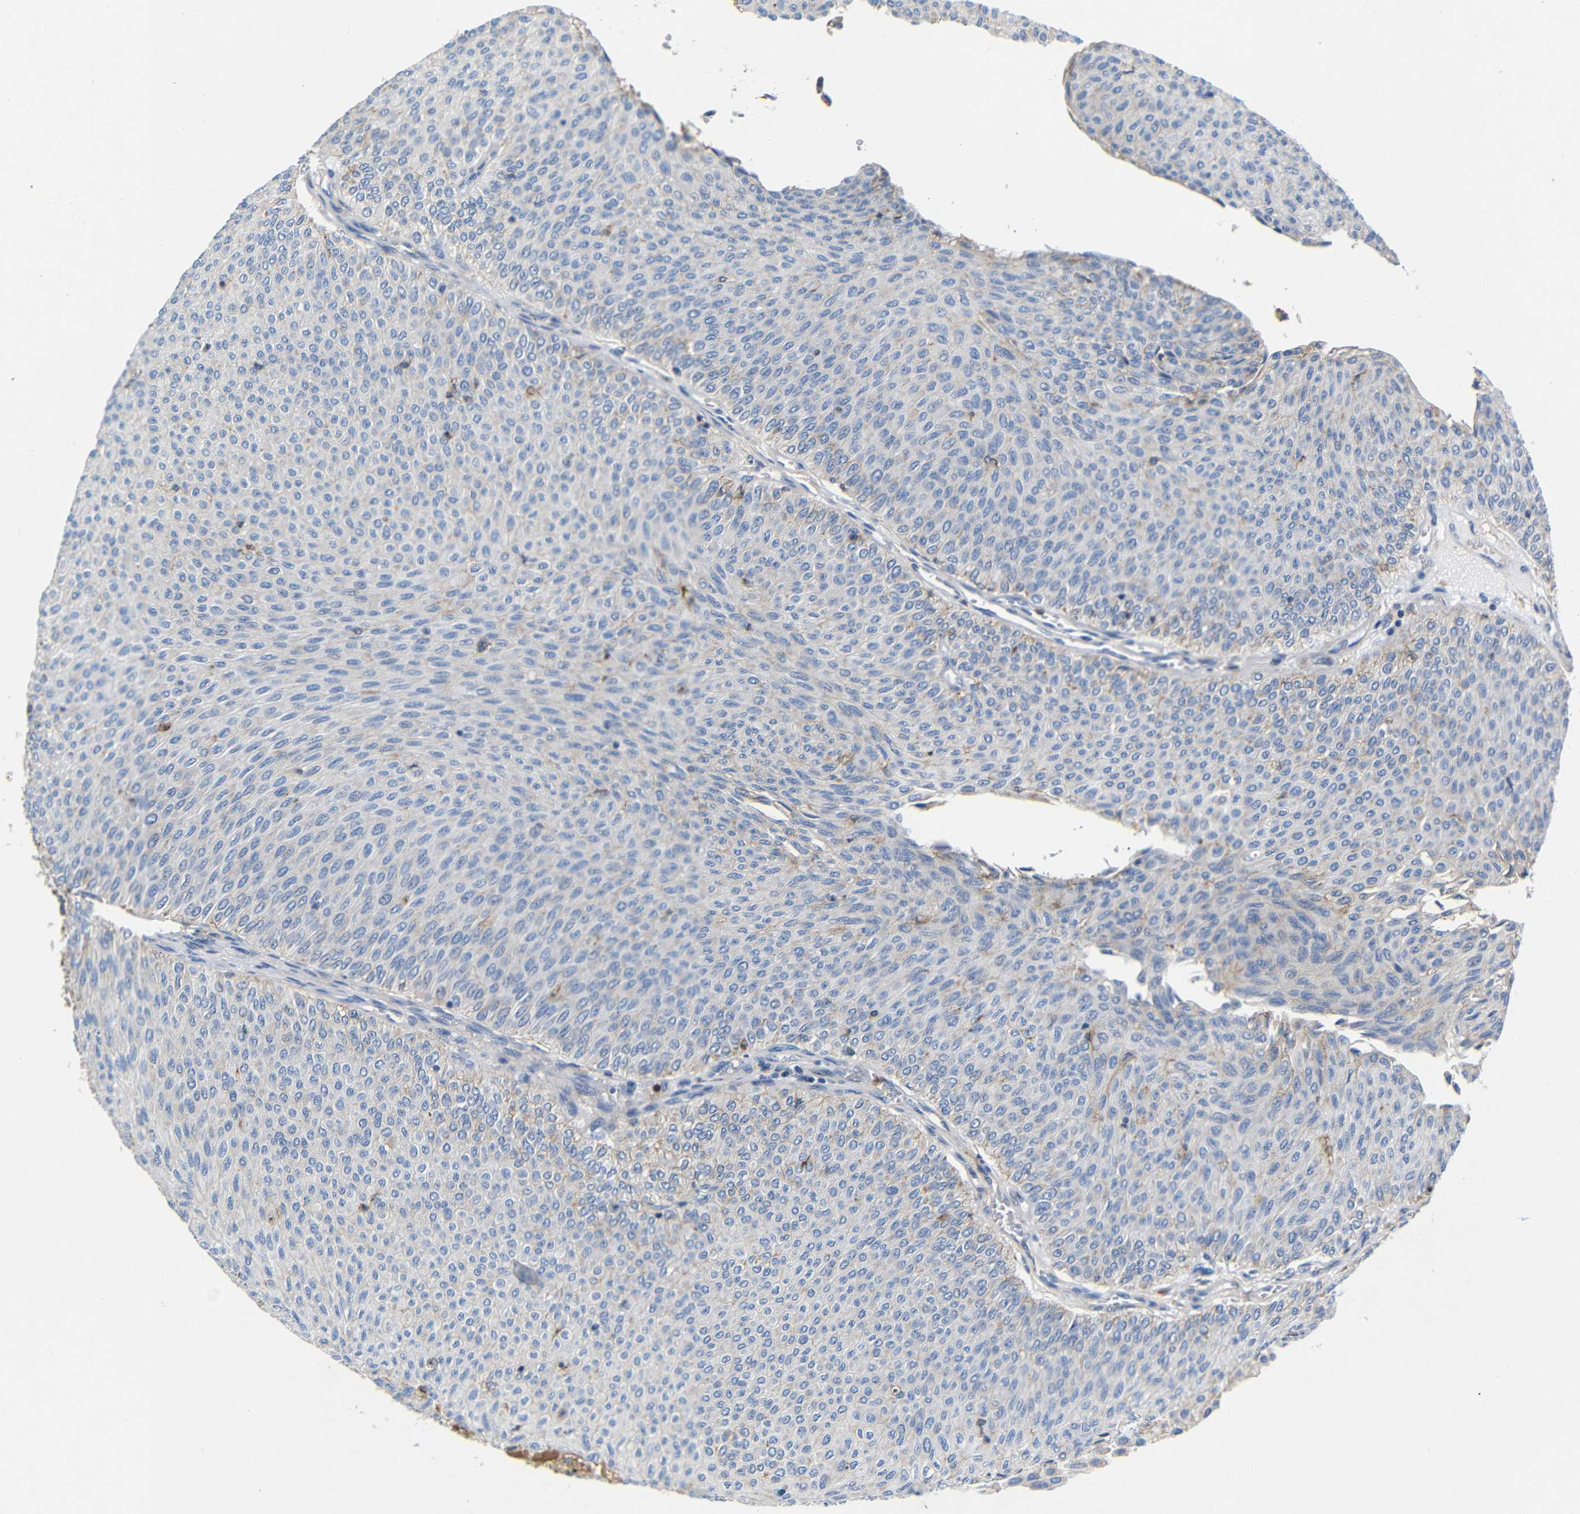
{"staining": {"intensity": "weak", "quantity": "<25%", "location": "cytoplasmic/membranous"}, "tissue": "urothelial cancer", "cell_type": "Tumor cells", "image_type": "cancer", "snomed": [{"axis": "morphology", "description": "Urothelial carcinoma, Low grade"}, {"axis": "topography", "description": "Urinary bladder"}], "caption": "Immunohistochemistry (IHC) of low-grade urothelial carcinoma reveals no staining in tumor cells.", "gene": "SDCBP", "patient": {"sex": "male", "age": 78}}